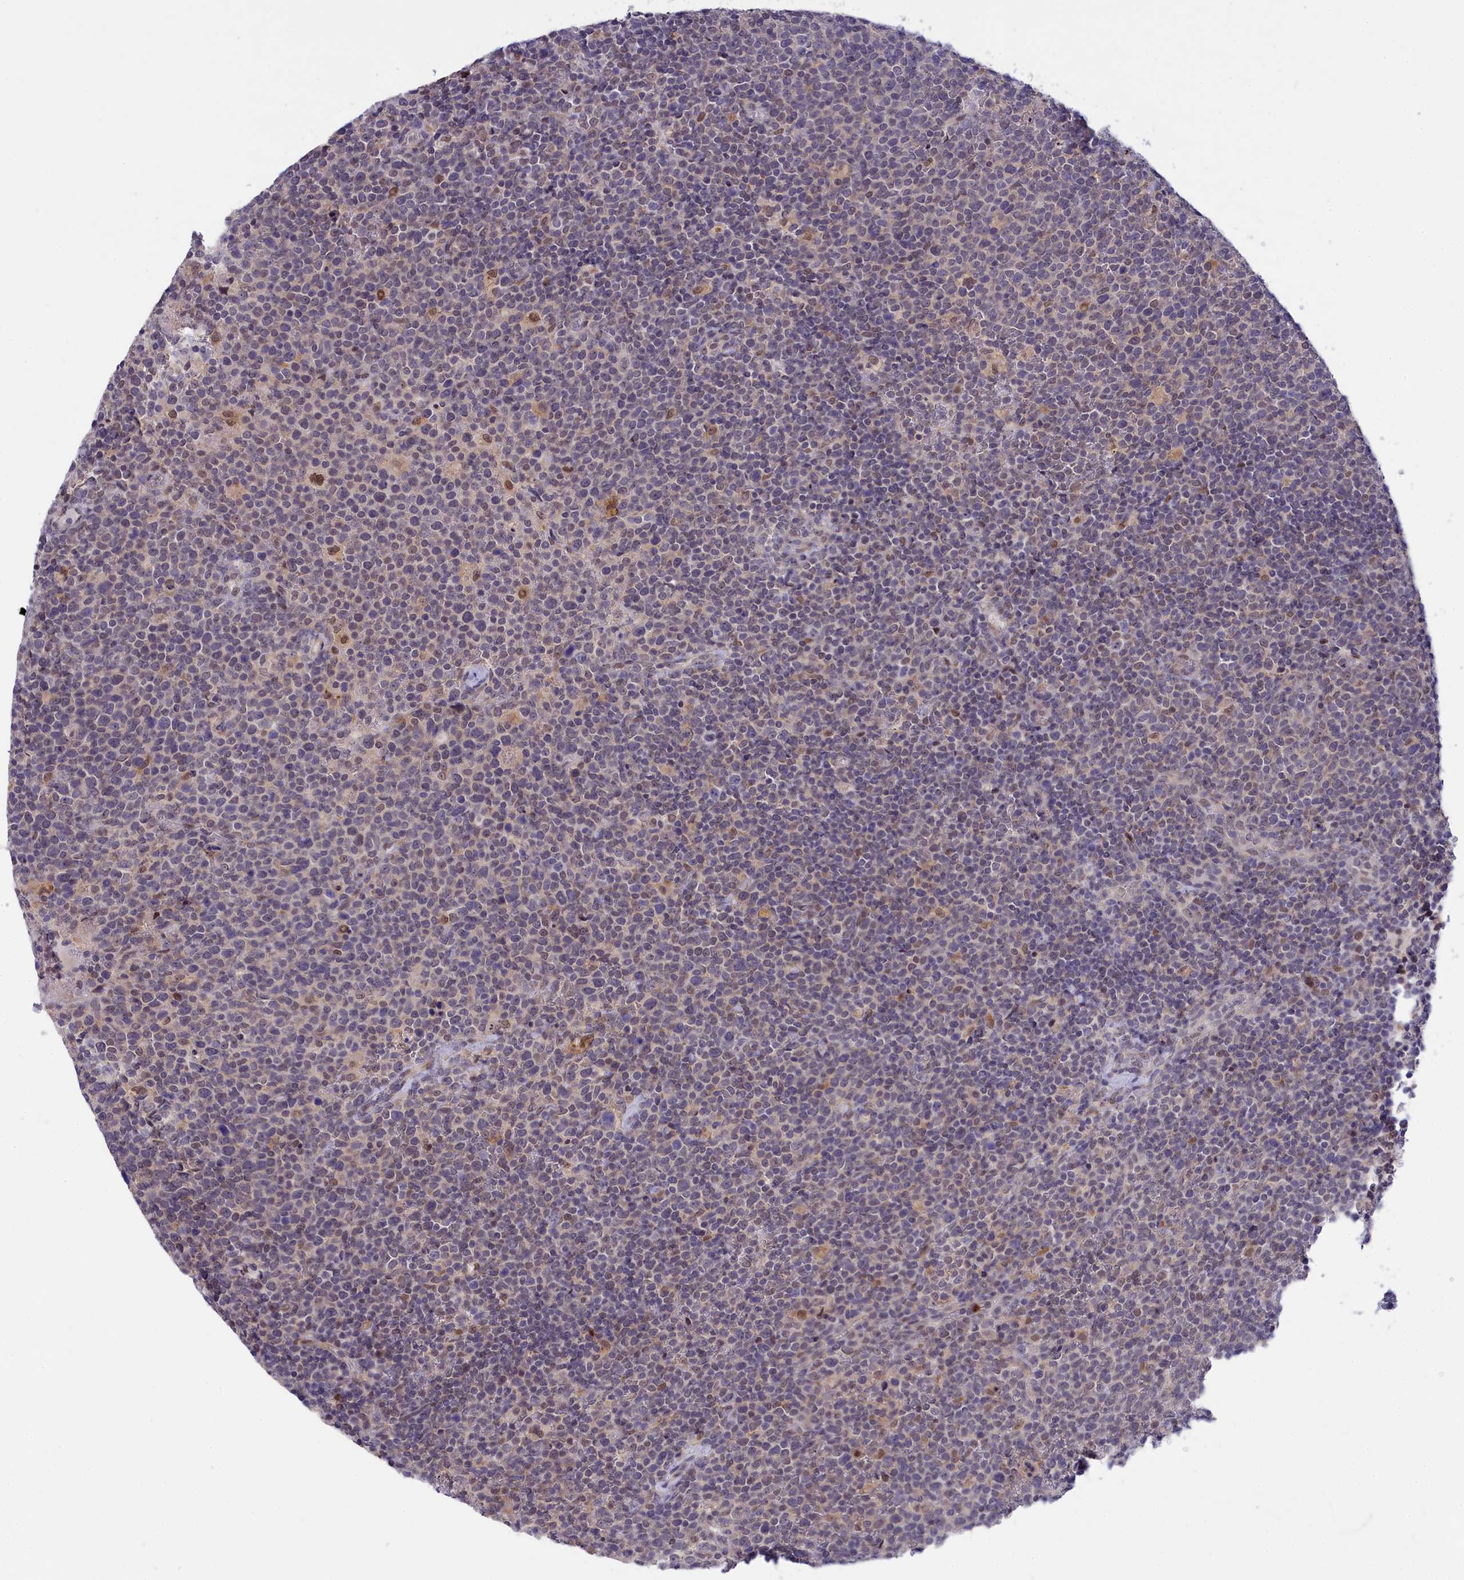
{"staining": {"intensity": "negative", "quantity": "none", "location": "none"}, "tissue": "lymphoma", "cell_type": "Tumor cells", "image_type": "cancer", "snomed": [{"axis": "morphology", "description": "Malignant lymphoma, non-Hodgkin's type, High grade"}, {"axis": "topography", "description": "Lymph node"}], "caption": "High-grade malignant lymphoma, non-Hodgkin's type stained for a protein using IHC shows no positivity tumor cells.", "gene": "KCTD14", "patient": {"sex": "male", "age": 61}}